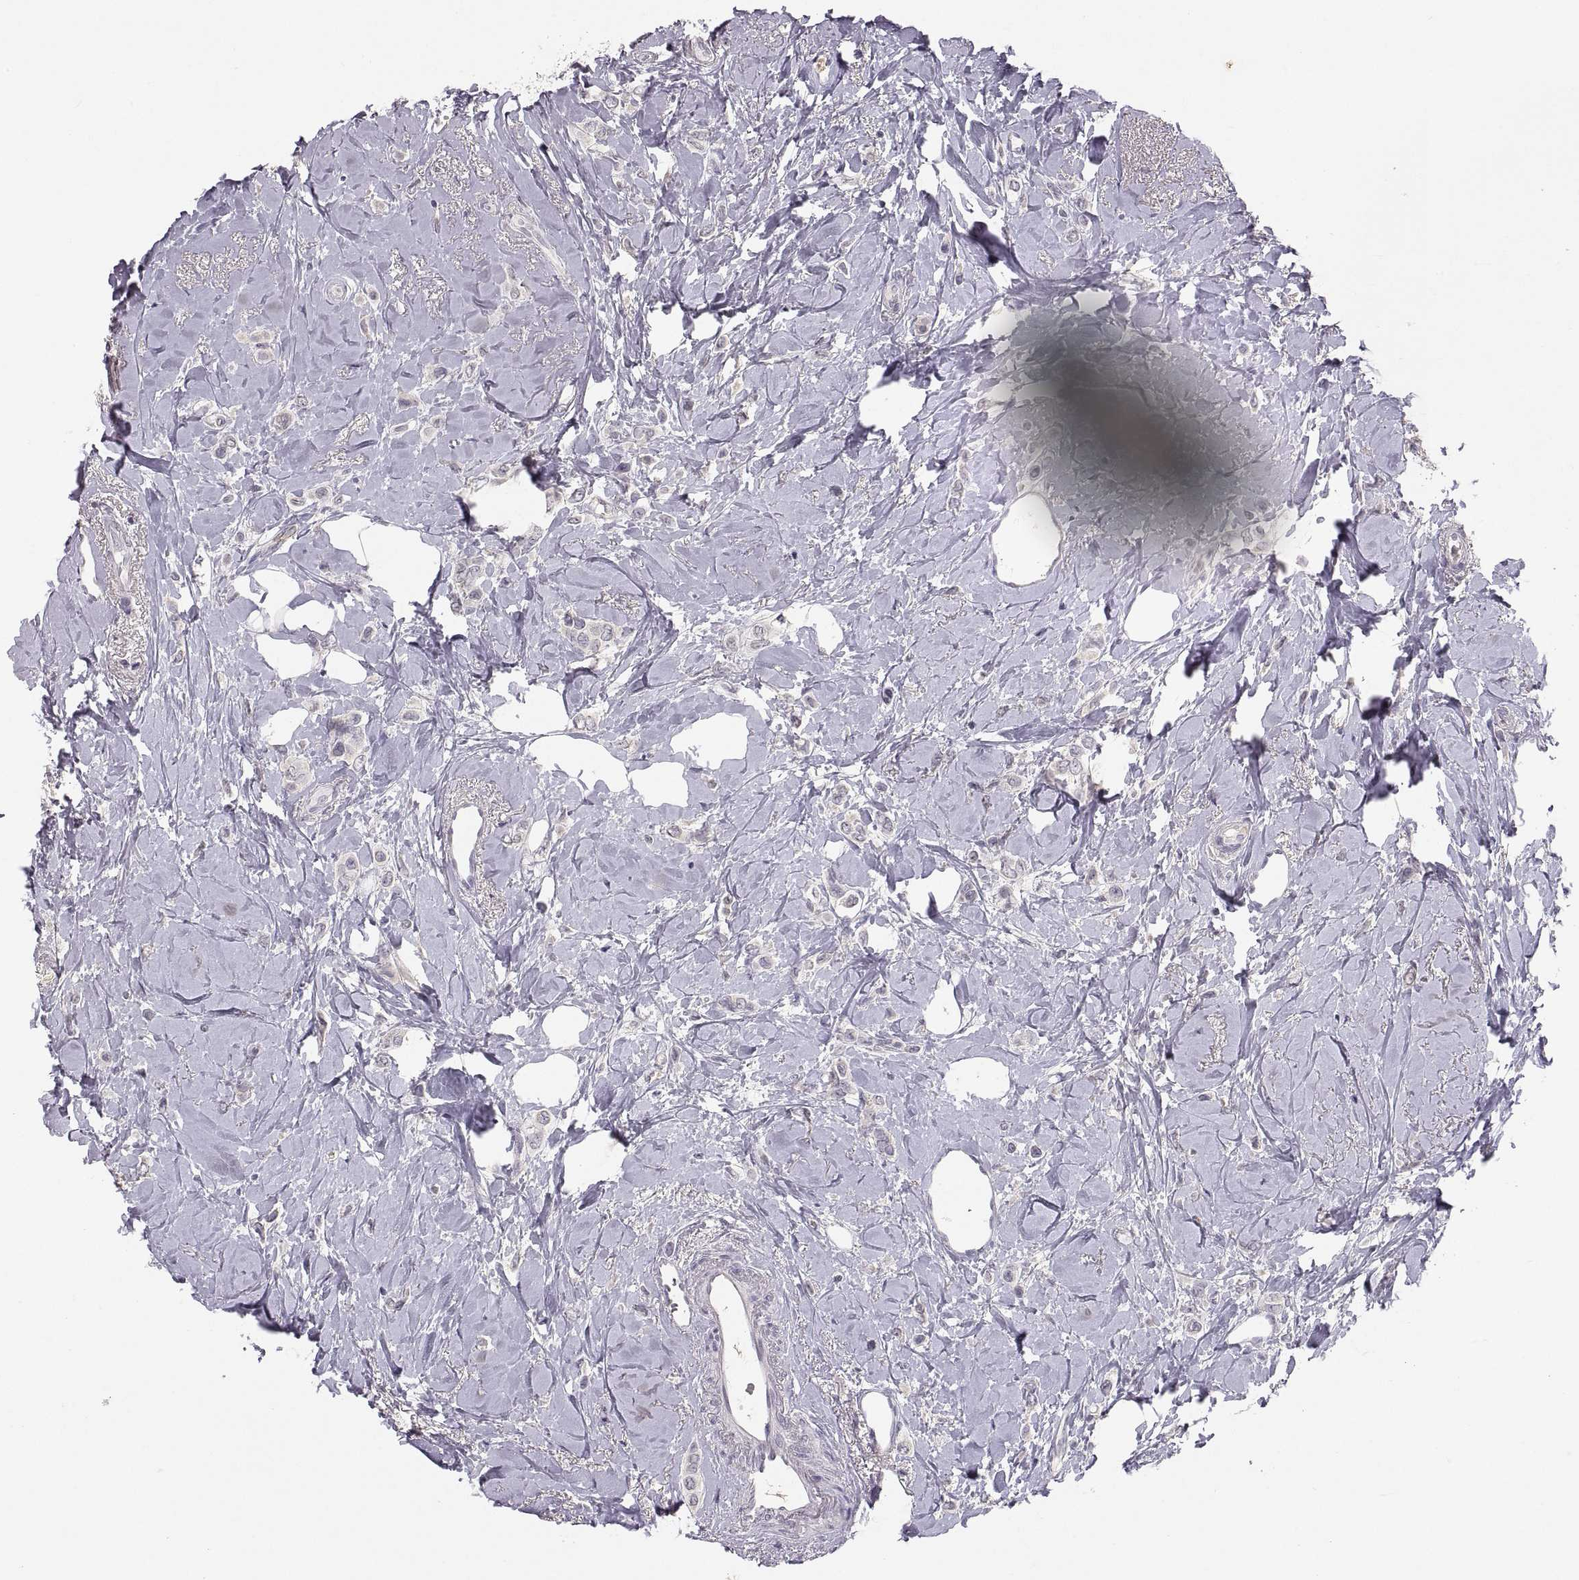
{"staining": {"intensity": "negative", "quantity": "none", "location": "none"}, "tissue": "breast cancer", "cell_type": "Tumor cells", "image_type": "cancer", "snomed": [{"axis": "morphology", "description": "Lobular carcinoma"}, {"axis": "topography", "description": "Breast"}], "caption": "Lobular carcinoma (breast) was stained to show a protein in brown. There is no significant expression in tumor cells.", "gene": "CDH2", "patient": {"sex": "female", "age": 66}}